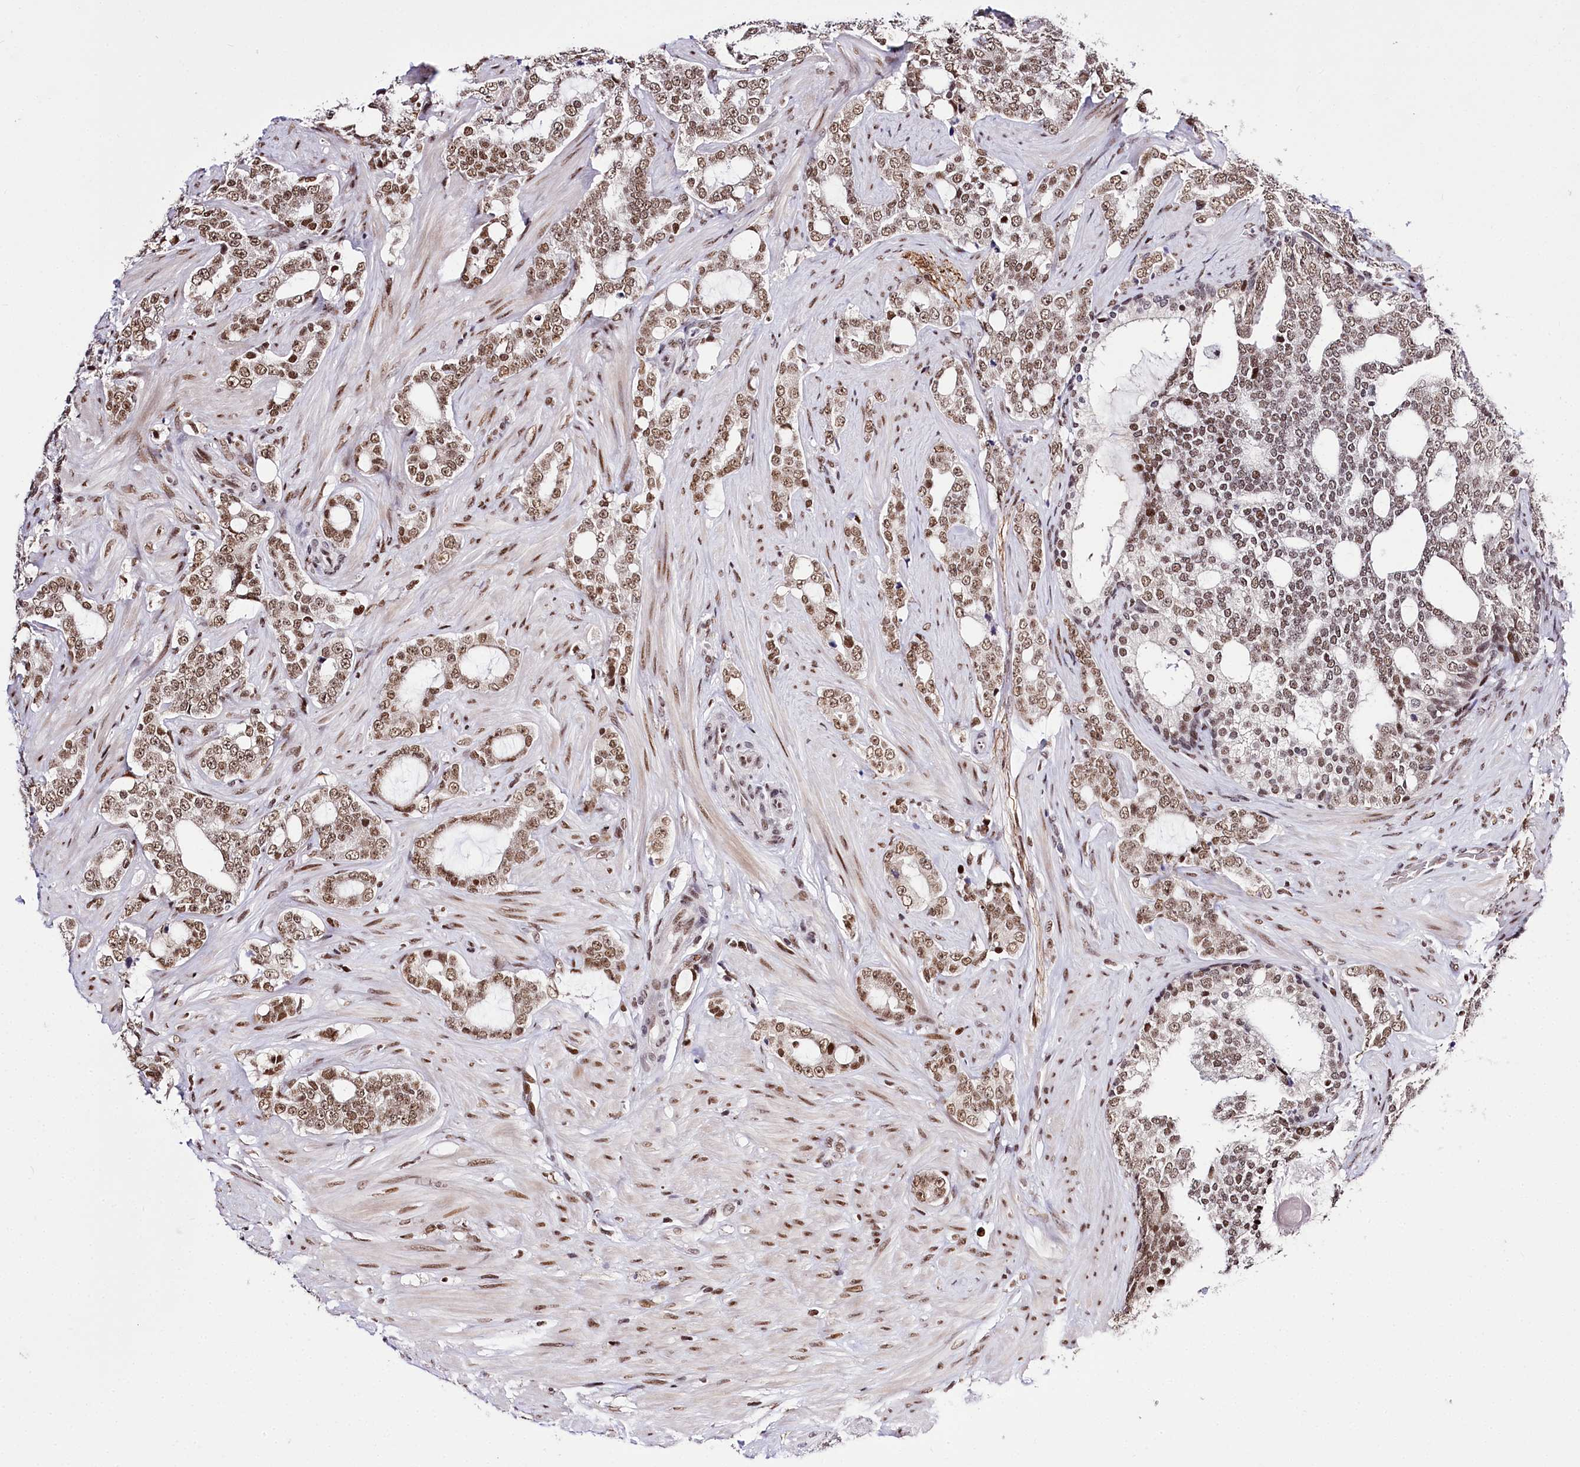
{"staining": {"intensity": "moderate", "quantity": ">75%", "location": "nuclear"}, "tissue": "prostate cancer", "cell_type": "Tumor cells", "image_type": "cancer", "snomed": [{"axis": "morphology", "description": "Adenocarcinoma, High grade"}, {"axis": "topography", "description": "Prostate"}], "caption": "Protein analysis of prostate cancer (adenocarcinoma (high-grade)) tissue displays moderate nuclear staining in approximately >75% of tumor cells.", "gene": "POU4F3", "patient": {"sex": "male", "age": 64}}